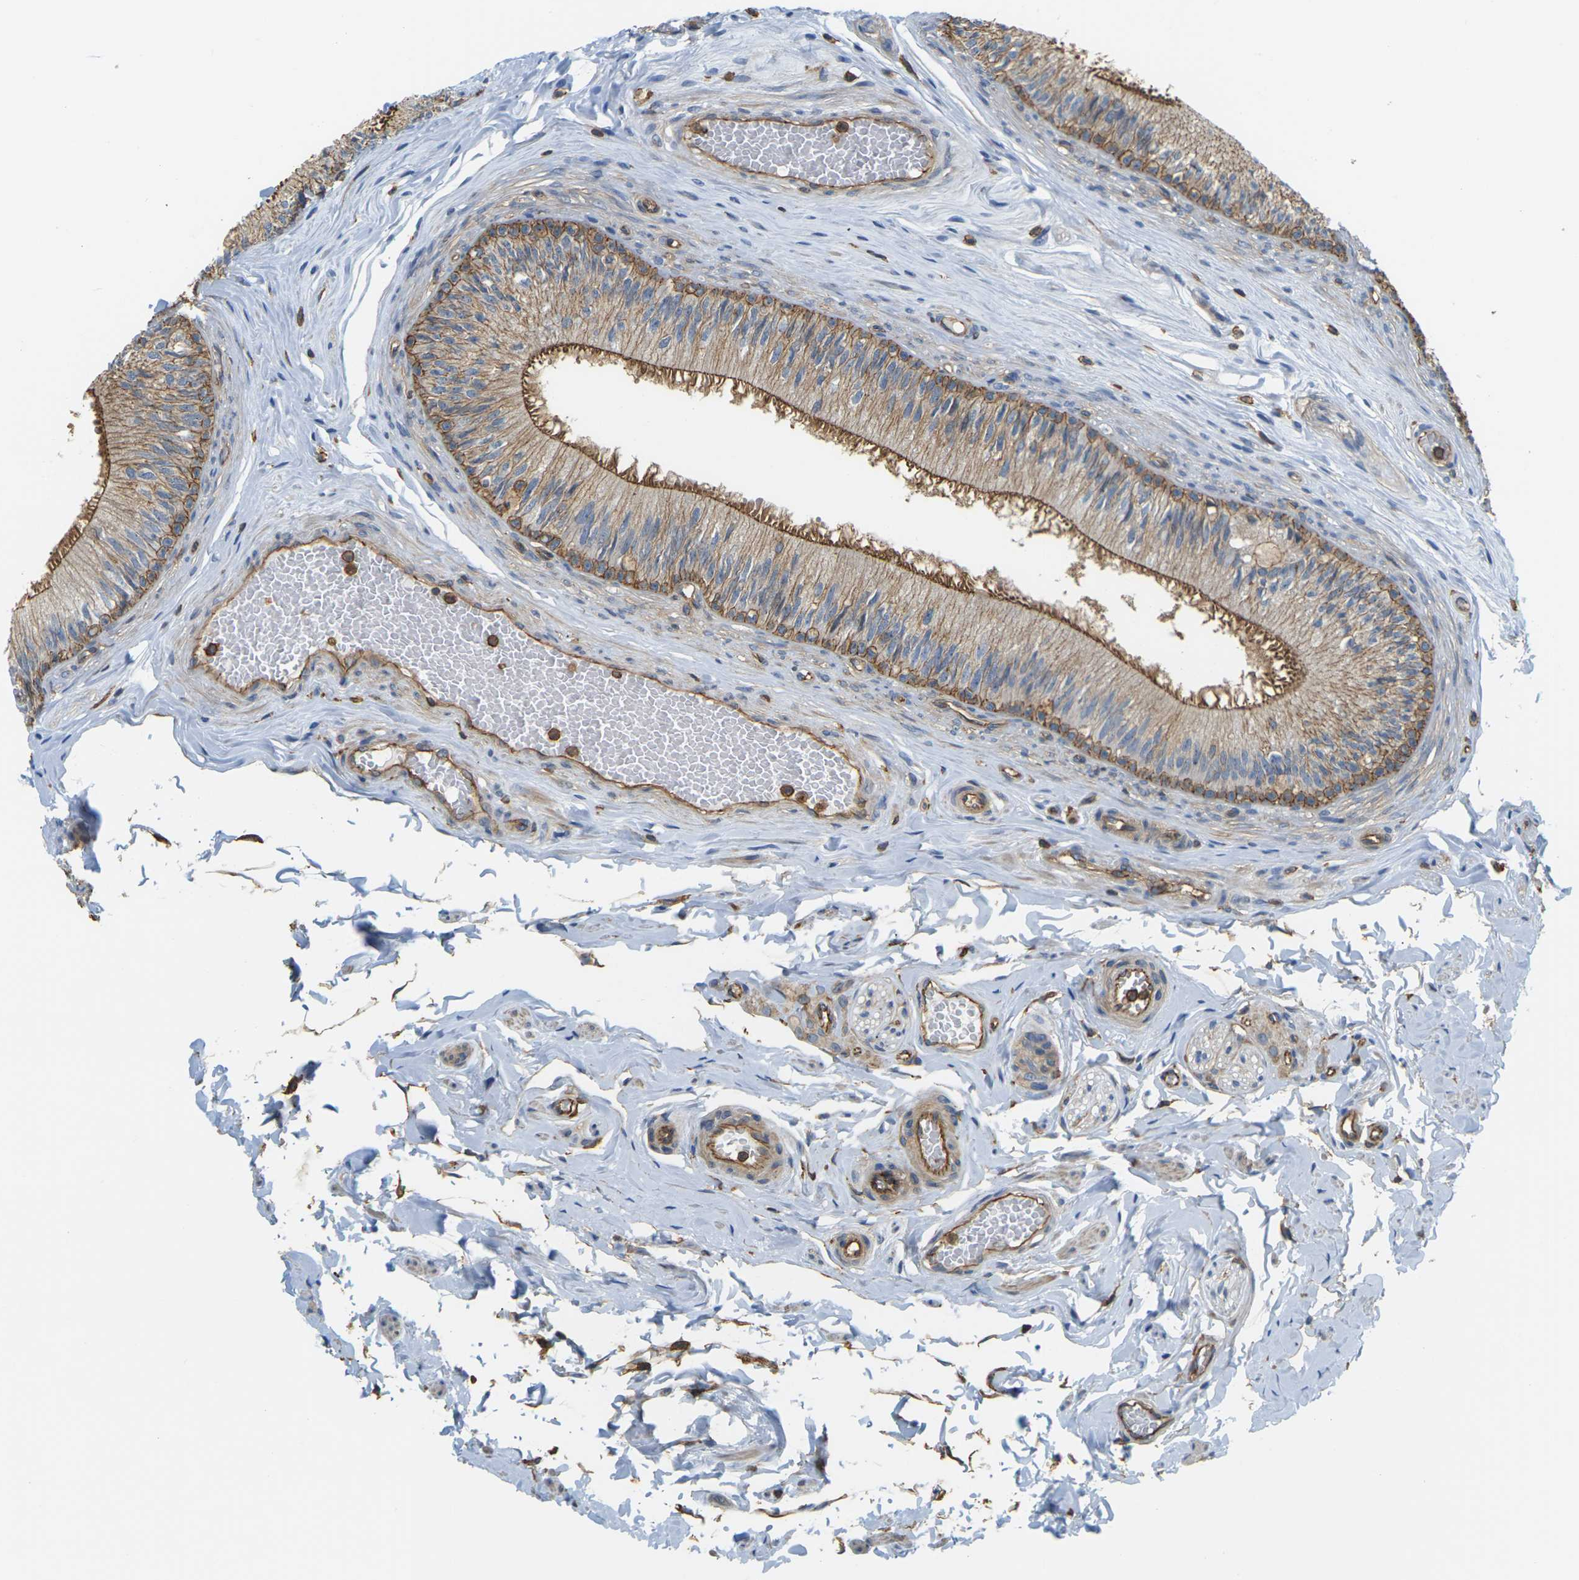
{"staining": {"intensity": "moderate", "quantity": ">75%", "location": "cytoplasmic/membranous"}, "tissue": "epididymis", "cell_type": "Glandular cells", "image_type": "normal", "snomed": [{"axis": "morphology", "description": "Normal tissue, NOS"}, {"axis": "topography", "description": "Testis"}, {"axis": "topography", "description": "Epididymis"}], "caption": "A photomicrograph of epididymis stained for a protein reveals moderate cytoplasmic/membranous brown staining in glandular cells.", "gene": "IQGAP1", "patient": {"sex": "male", "age": 36}}